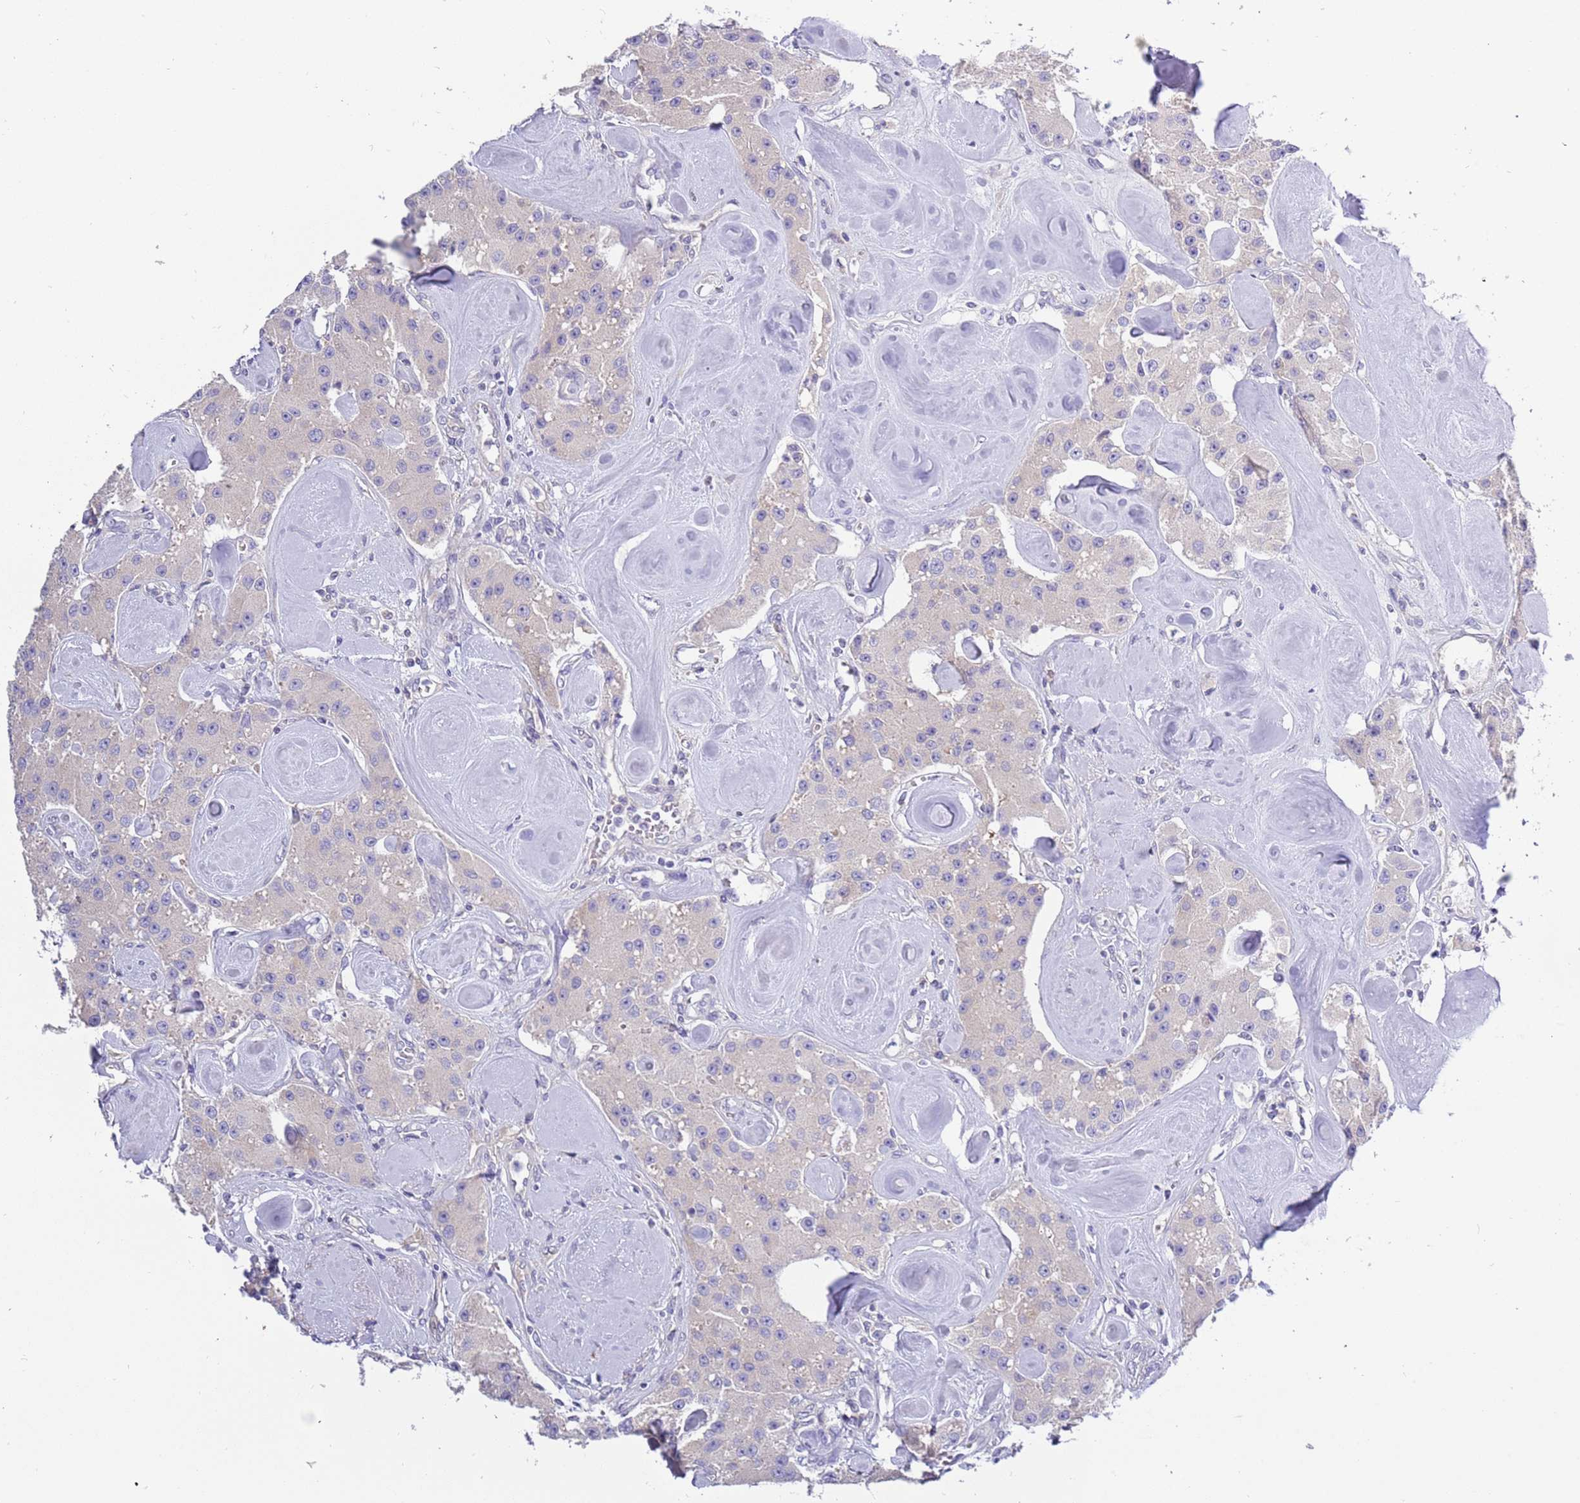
{"staining": {"intensity": "negative", "quantity": "none", "location": "none"}, "tissue": "carcinoid", "cell_type": "Tumor cells", "image_type": "cancer", "snomed": [{"axis": "morphology", "description": "Carcinoid, malignant, NOS"}, {"axis": "topography", "description": "Pancreas"}], "caption": "Protein analysis of carcinoid demonstrates no significant expression in tumor cells.", "gene": "STIP1", "patient": {"sex": "male", "age": 41}}